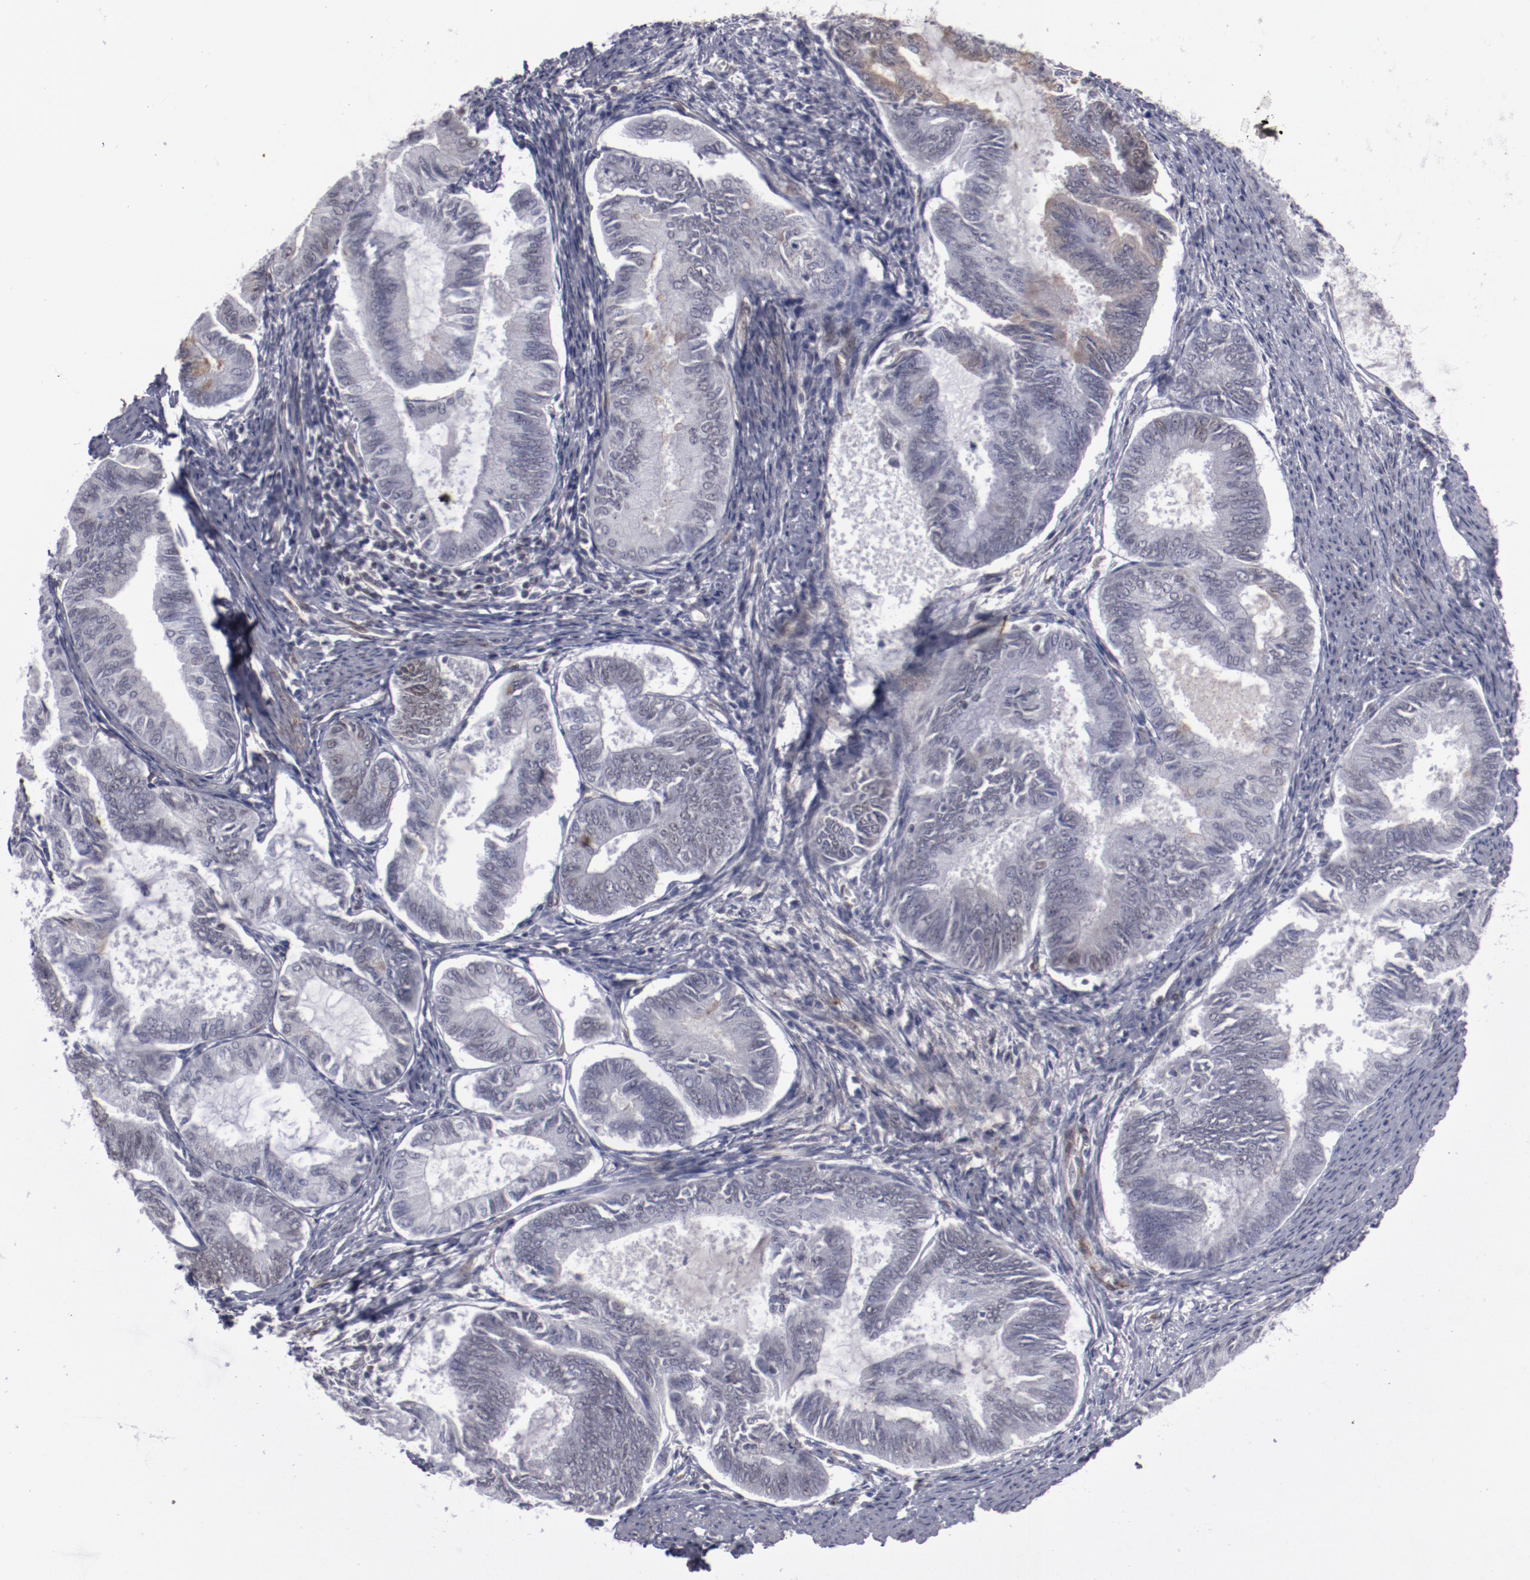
{"staining": {"intensity": "negative", "quantity": "none", "location": "none"}, "tissue": "endometrial cancer", "cell_type": "Tumor cells", "image_type": "cancer", "snomed": [{"axis": "morphology", "description": "Adenocarcinoma, NOS"}, {"axis": "topography", "description": "Endometrium"}], "caption": "An IHC photomicrograph of endometrial cancer is shown. There is no staining in tumor cells of endometrial cancer.", "gene": "LEF1", "patient": {"sex": "female", "age": 86}}